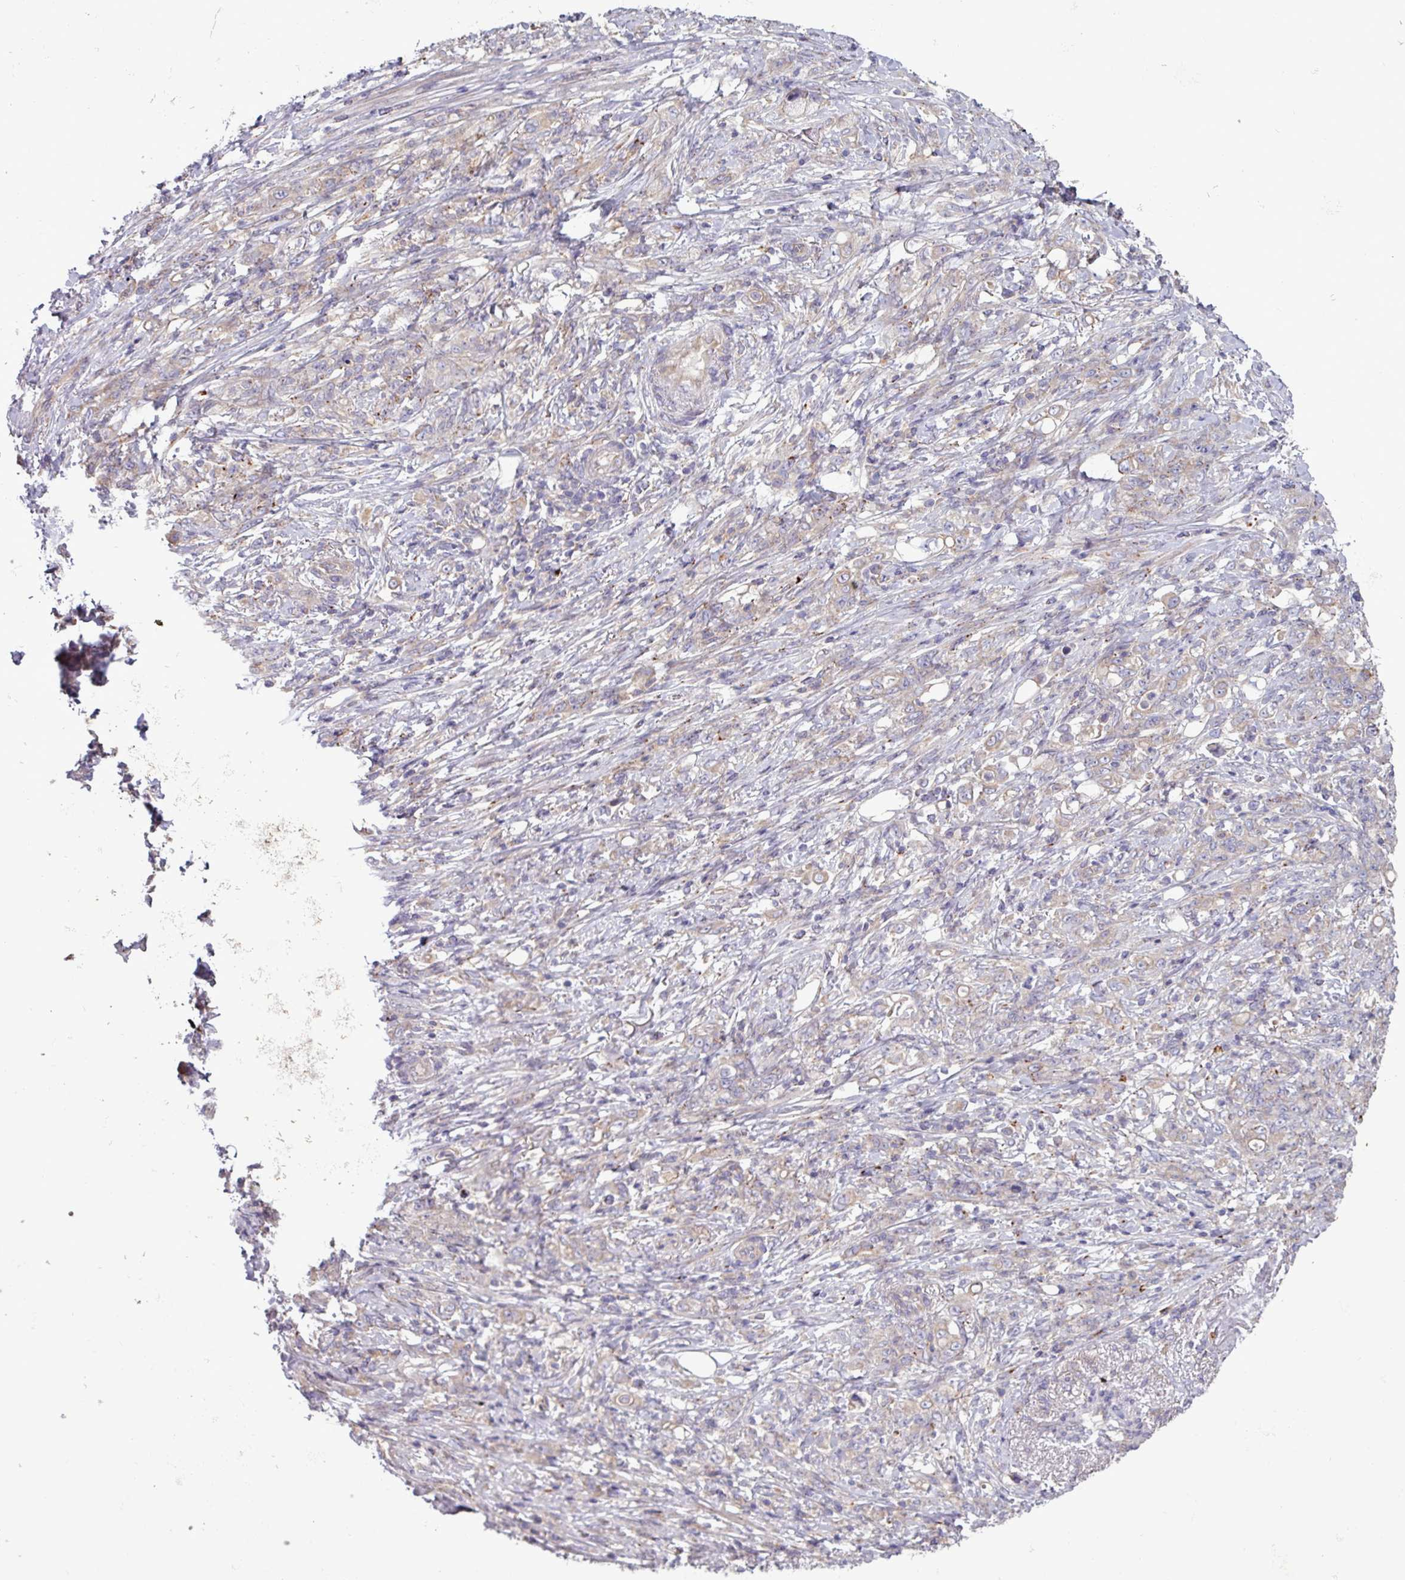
{"staining": {"intensity": "negative", "quantity": "none", "location": "none"}, "tissue": "stomach cancer", "cell_type": "Tumor cells", "image_type": "cancer", "snomed": [{"axis": "morphology", "description": "Adenocarcinoma, NOS"}, {"axis": "topography", "description": "Stomach"}], "caption": "IHC of human stomach cancer reveals no staining in tumor cells.", "gene": "PLIN2", "patient": {"sex": "female", "age": 79}}